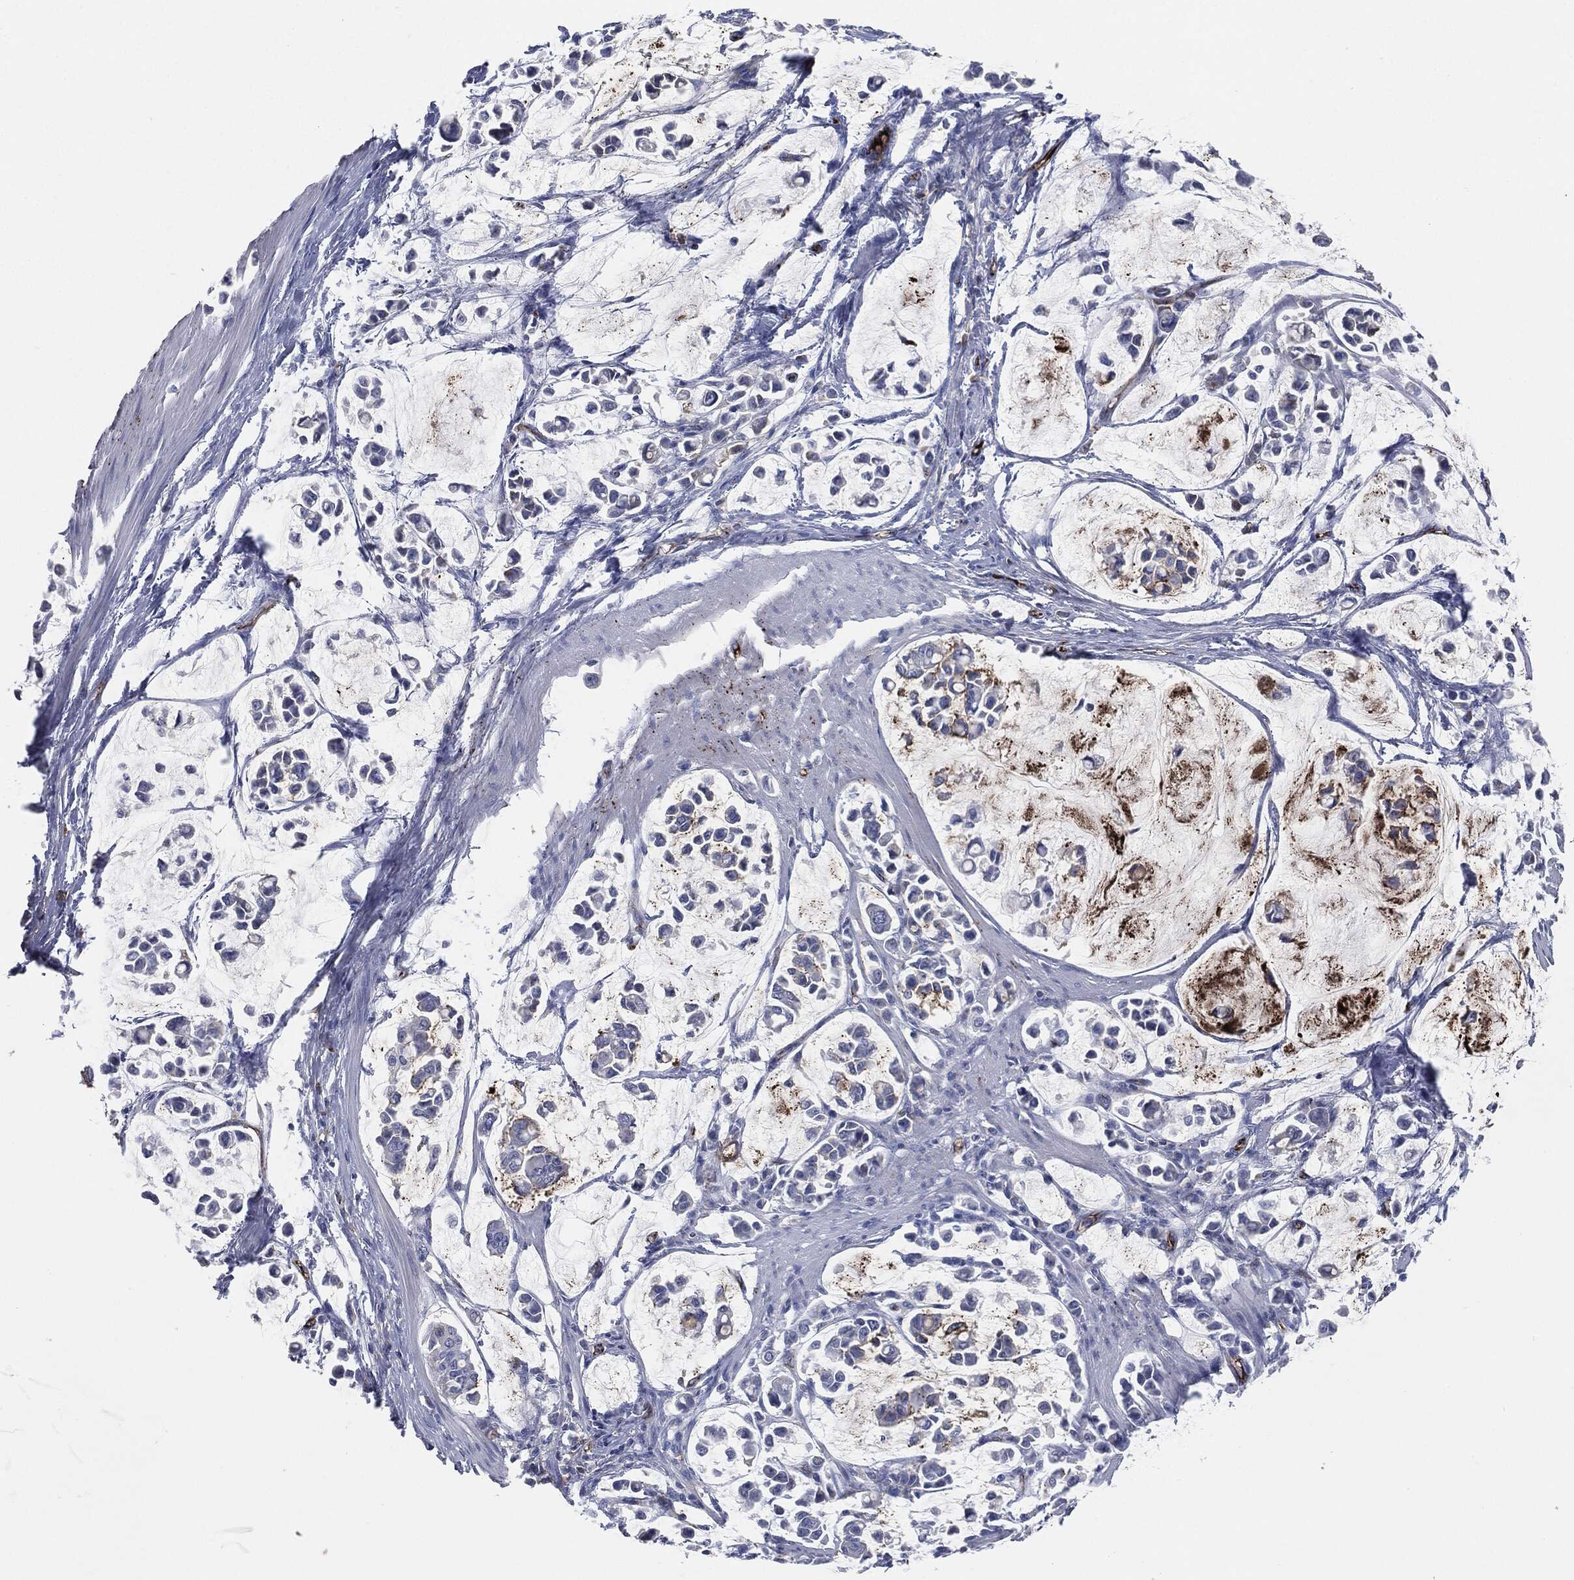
{"staining": {"intensity": "negative", "quantity": "none", "location": "none"}, "tissue": "stomach cancer", "cell_type": "Tumor cells", "image_type": "cancer", "snomed": [{"axis": "morphology", "description": "Adenocarcinoma, NOS"}, {"axis": "topography", "description": "Stomach"}], "caption": "Human adenocarcinoma (stomach) stained for a protein using immunohistochemistry (IHC) reveals no expression in tumor cells.", "gene": "APOB", "patient": {"sex": "male", "age": 82}}